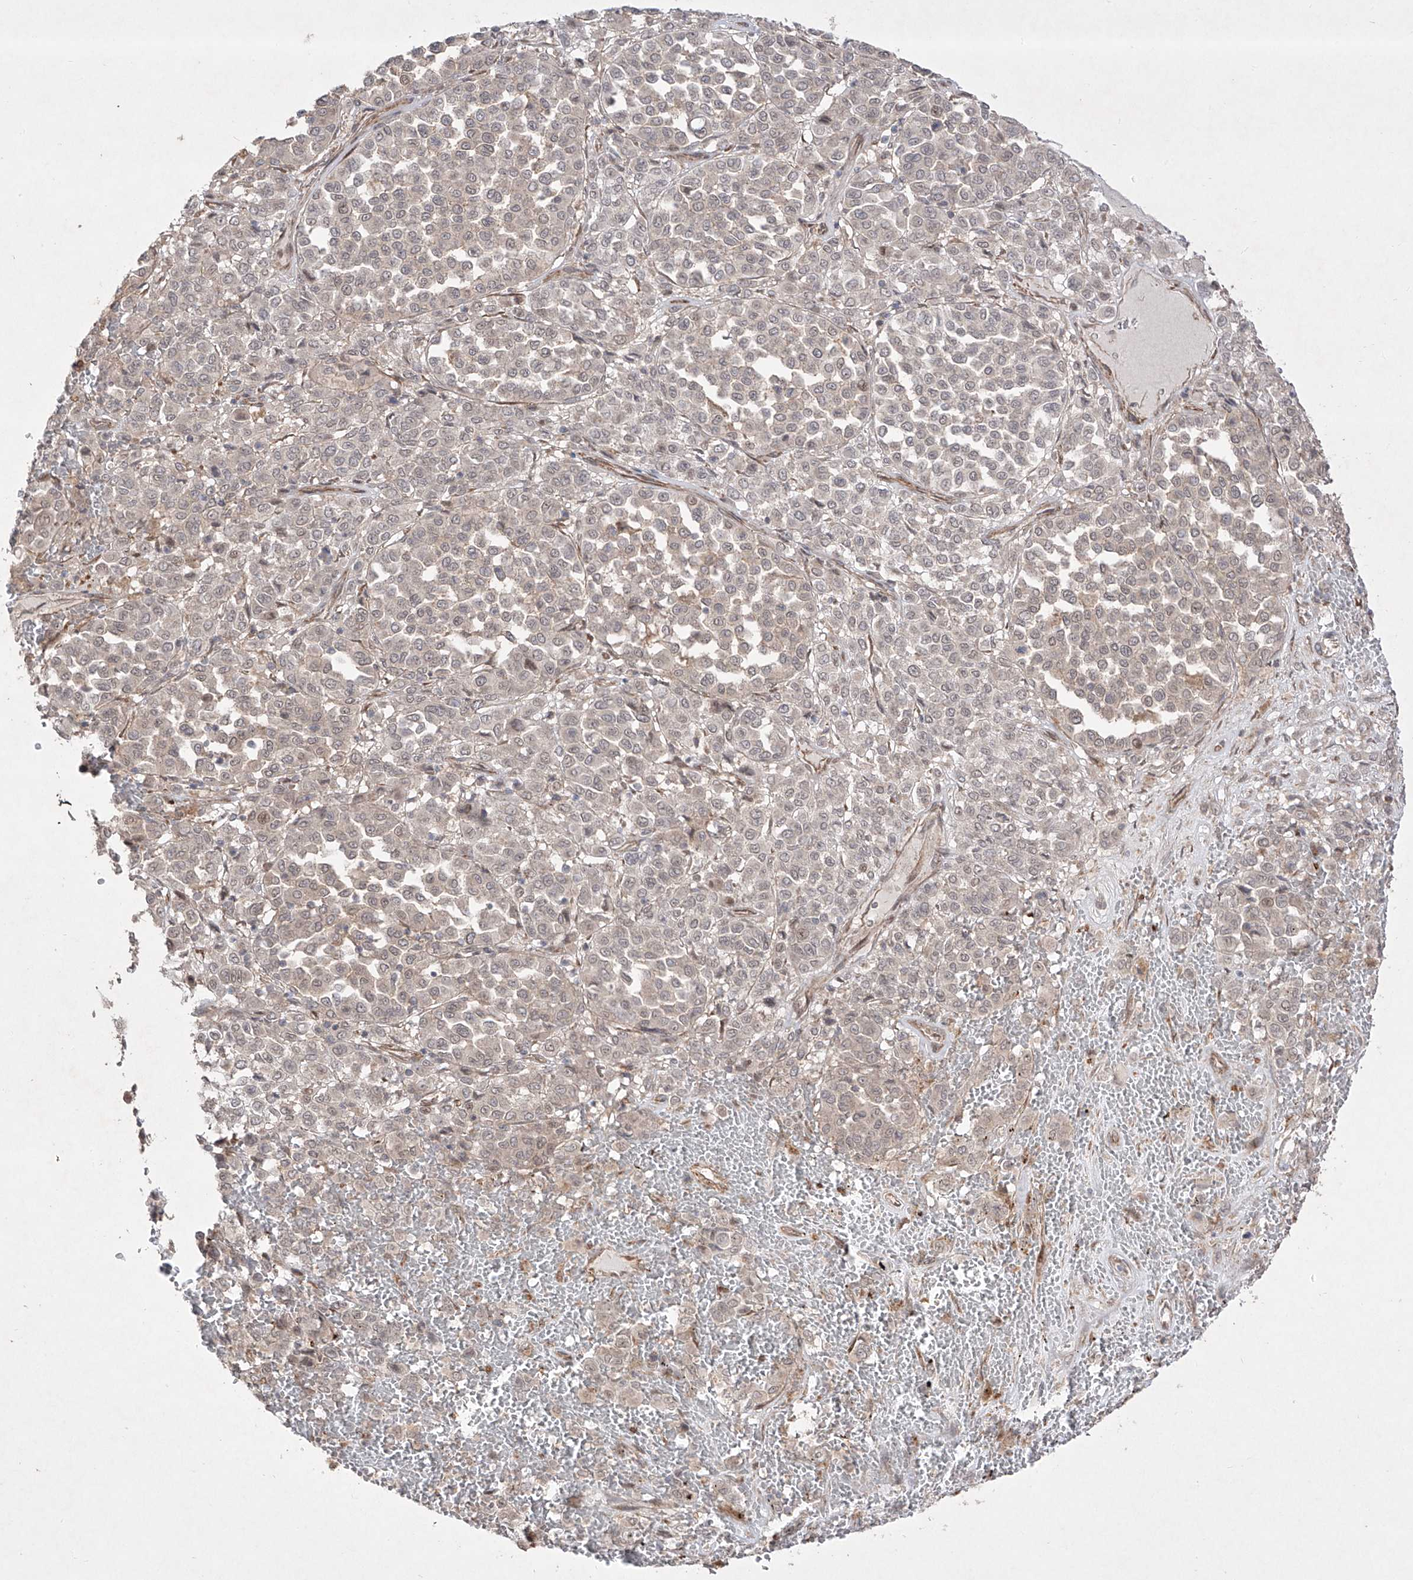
{"staining": {"intensity": "negative", "quantity": "none", "location": "none"}, "tissue": "melanoma", "cell_type": "Tumor cells", "image_type": "cancer", "snomed": [{"axis": "morphology", "description": "Malignant melanoma, Metastatic site"}, {"axis": "topography", "description": "Pancreas"}], "caption": "There is no significant expression in tumor cells of melanoma. (DAB immunohistochemistry (IHC), high magnification).", "gene": "KDM1B", "patient": {"sex": "female", "age": 30}}